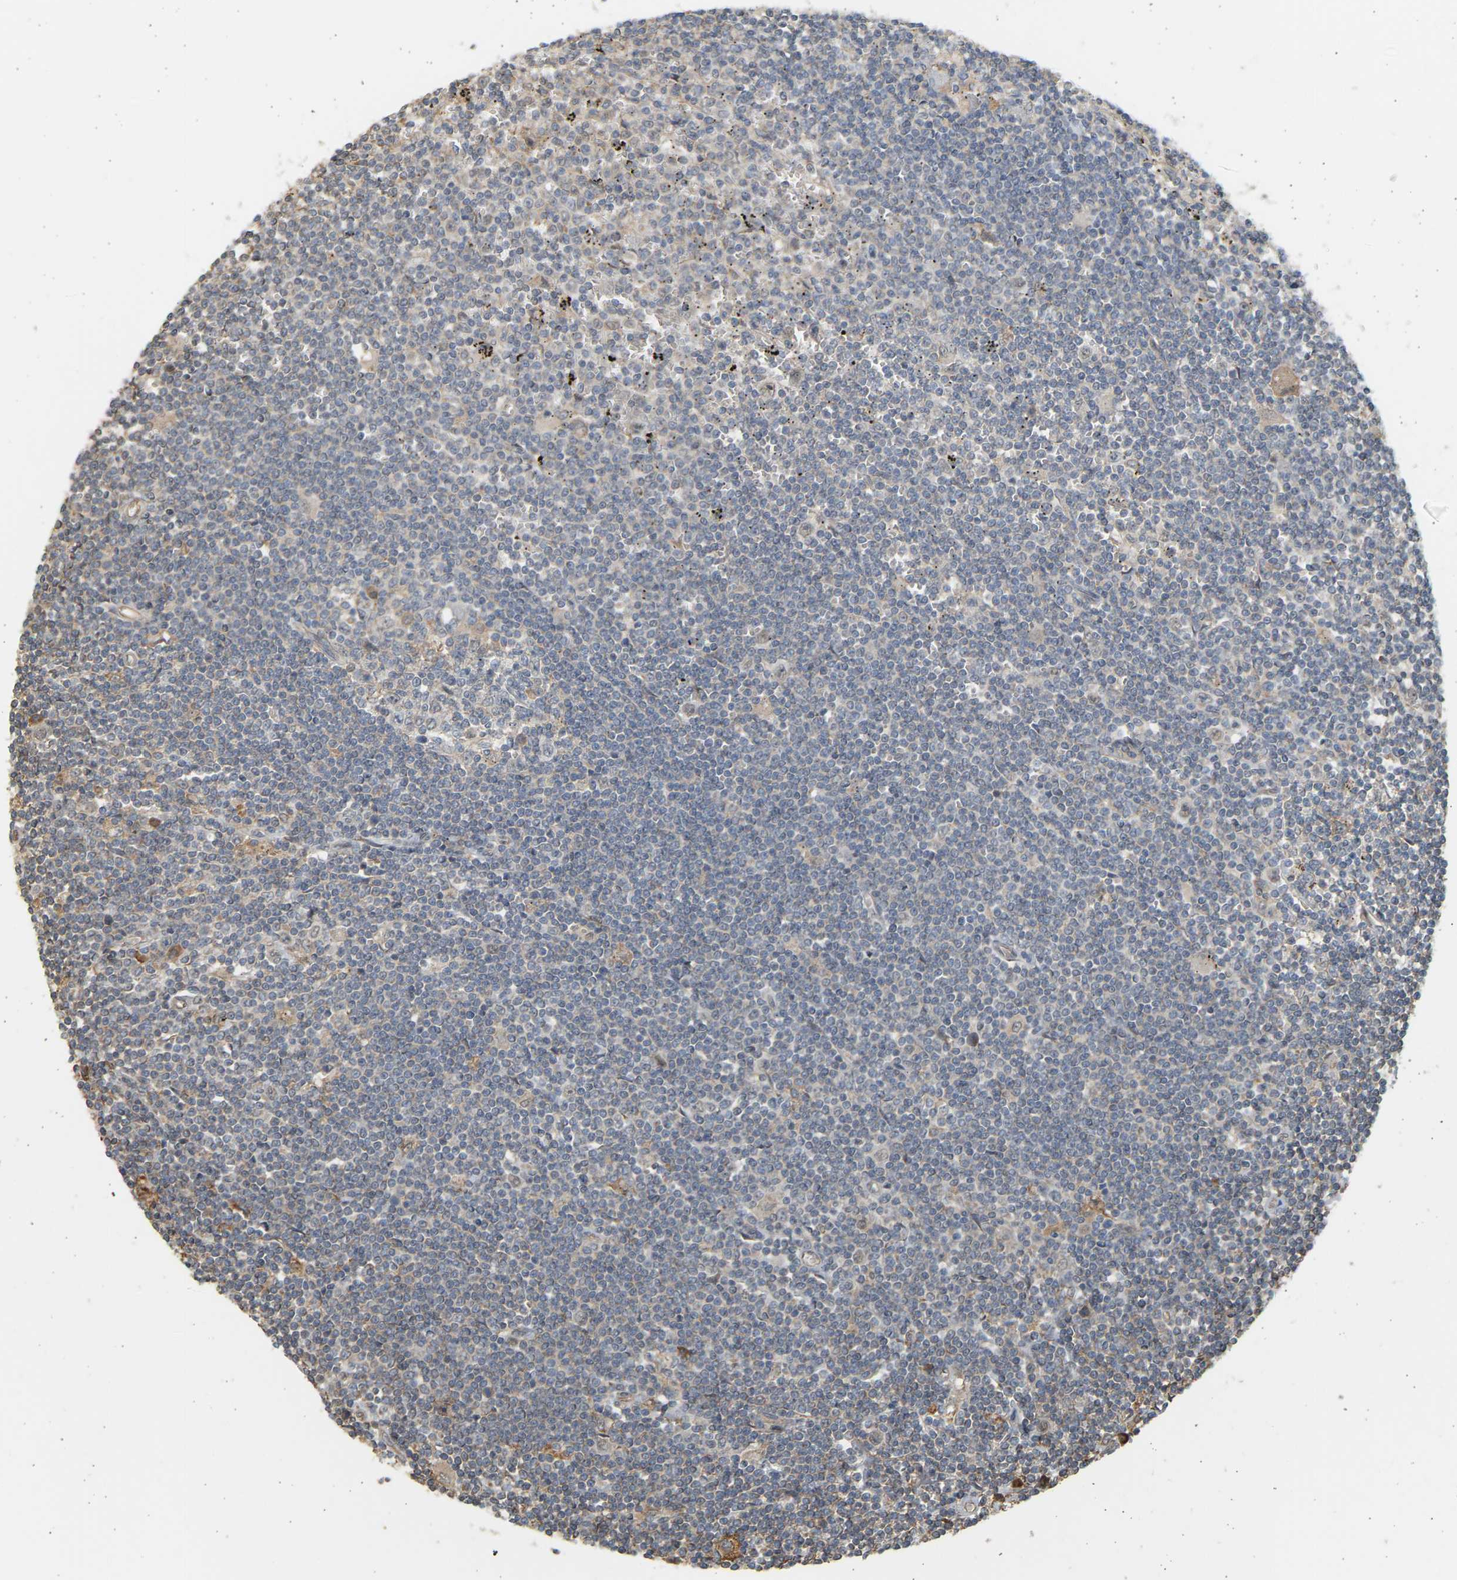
{"staining": {"intensity": "negative", "quantity": "none", "location": "none"}, "tissue": "lymphoma", "cell_type": "Tumor cells", "image_type": "cancer", "snomed": [{"axis": "morphology", "description": "Malignant lymphoma, non-Hodgkin's type, Low grade"}, {"axis": "topography", "description": "Spleen"}], "caption": "Human lymphoma stained for a protein using immunohistochemistry exhibits no staining in tumor cells.", "gene": "B4GALT6", "patient": {"sex": "male", "age": 76}}